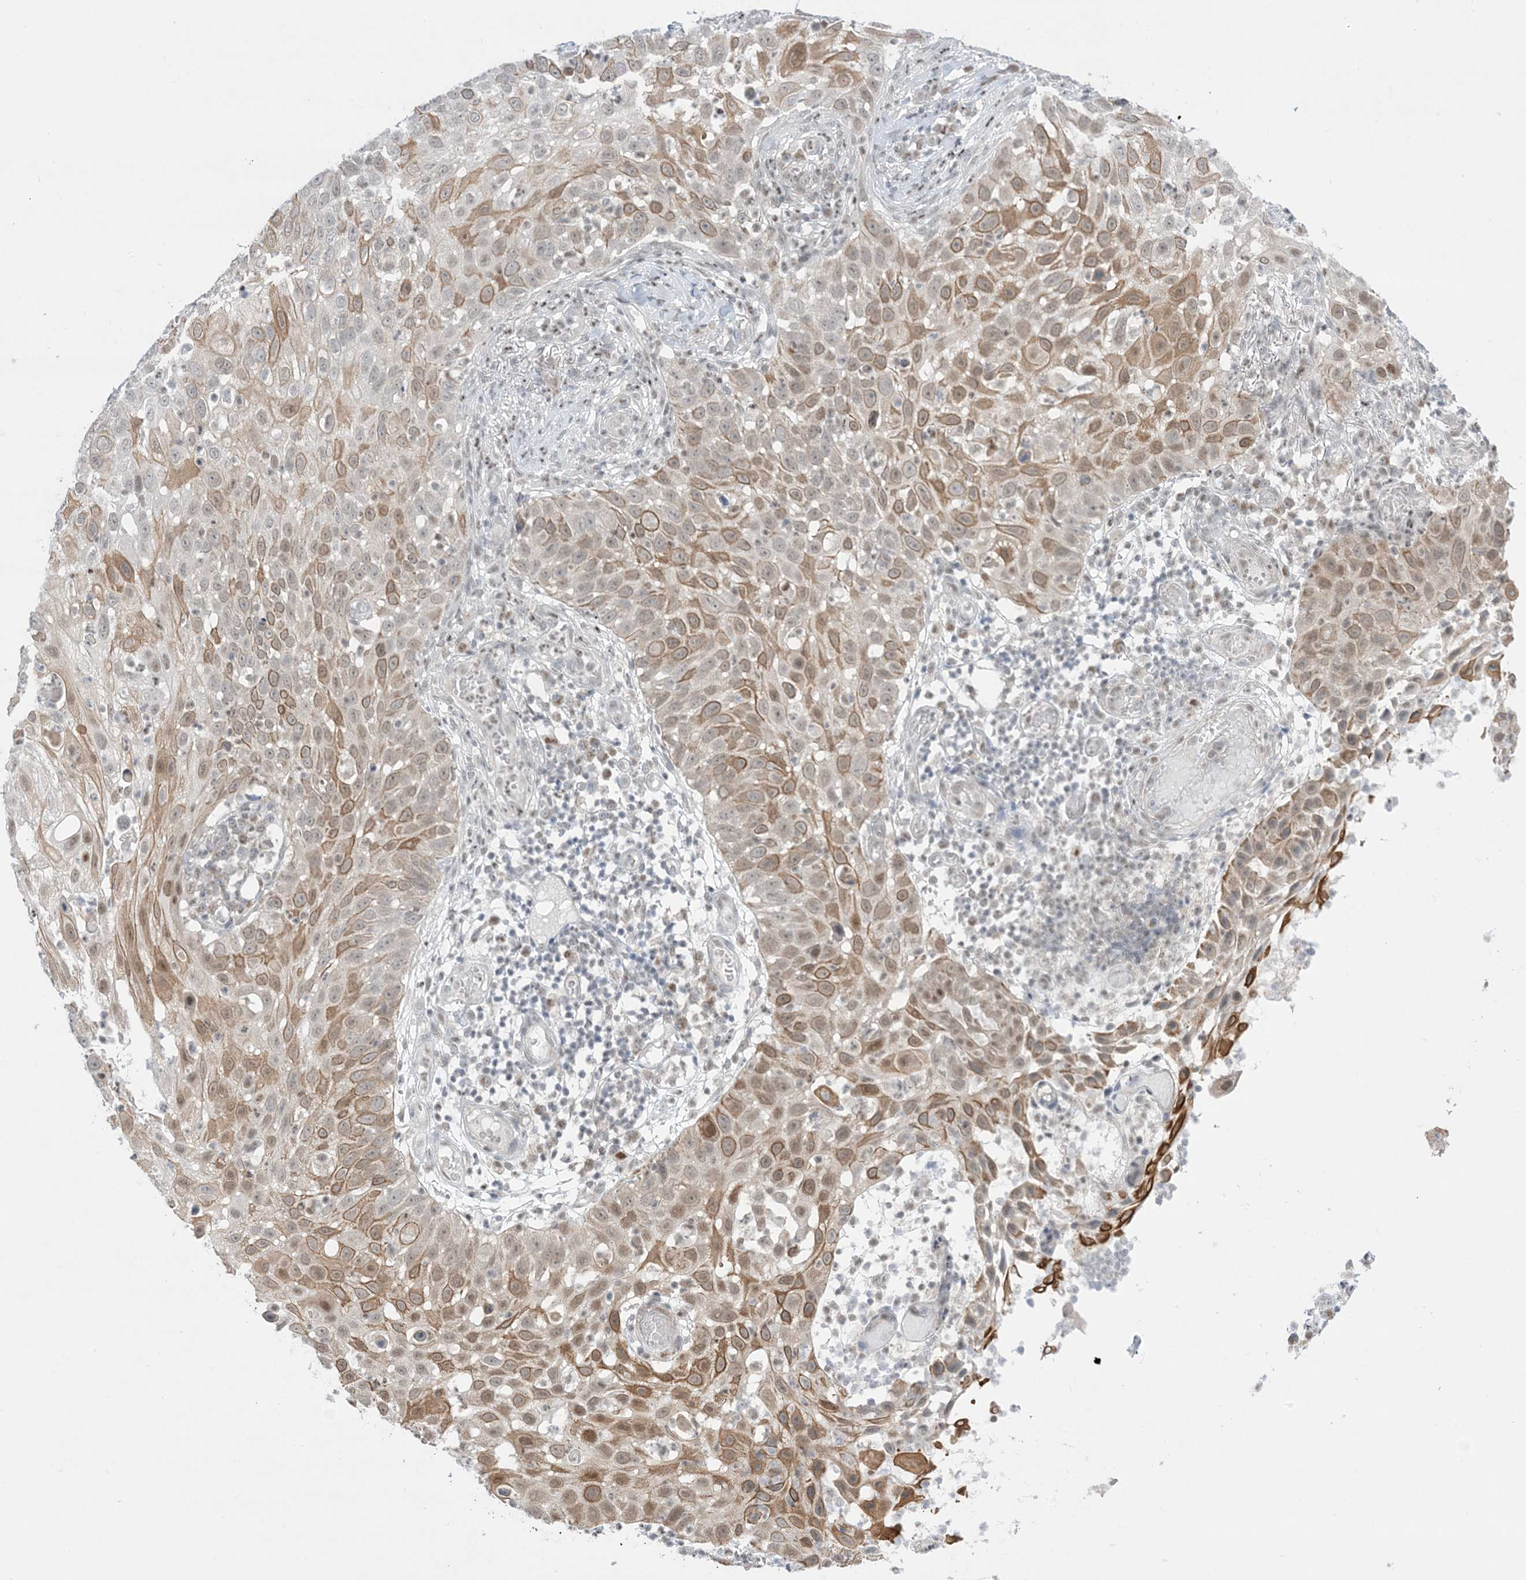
{"staining": {"intensity": "moderate", "quantity": ">75%", "location": "cytoplasmic/membranous"}, "tissue": "skin cancer", "cell_type": "Tumor cells", "image_type": "cancer", "snomed": [{"axis": "morphology", "description": "Squamous cell carcinoma, NOS"}, {"axis": "topography", "description": "Skin"}], "caption": "Protein staining demonstrates moderate cytoplasmic/membranous expression in approximately >75% of tumor cells in skin cancer (squamous cell carcinoma).", "gene": "TFPT", "patient": {"sex": "female", "age": 44}}